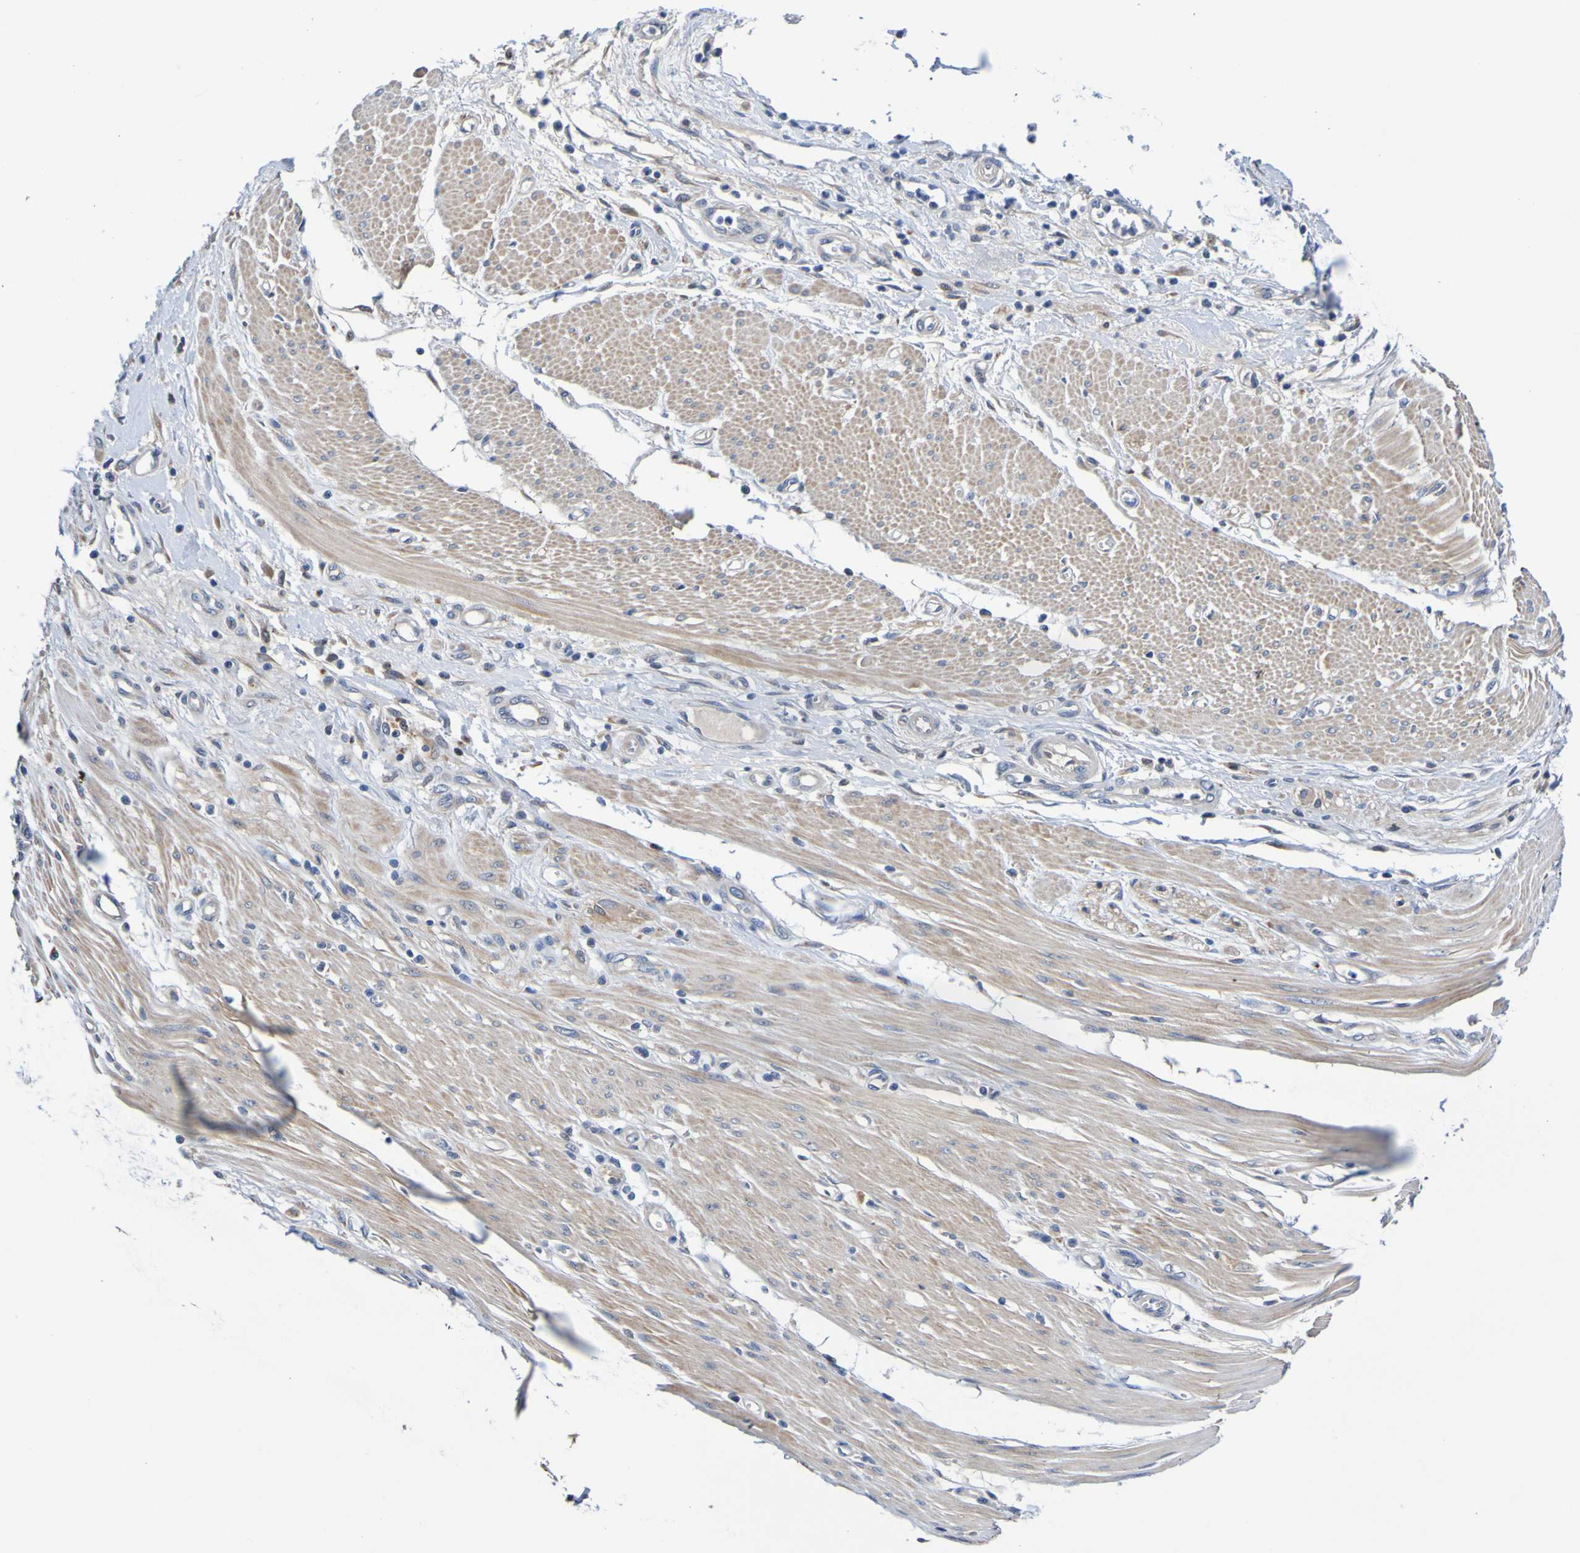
{"staining": {"intensity": "weak", "quantity": ">75%", "location": "cytoplasmic/membranous"}, "tissue": "pancreatic cancer", "cell_type": "Tumor cells", "image_type": "cancer", "snomed": [{"axis": "morphology", "description": "Adenocarcinoma, NOS"}, {"axis": "topography", "description": "Pancreas"}], "caption": "A brown stain labels weak cytoplasmic/membranous positivity of a protein in human adenocarcinoma (pancreatic) tumor cells. The protein is stained brown, and the nuclei are stained in blue (DAB IHC with brightfield microscopy, high magnification).", "gene": "METAP2", "patient": {"sex": "female", "age": 75}}